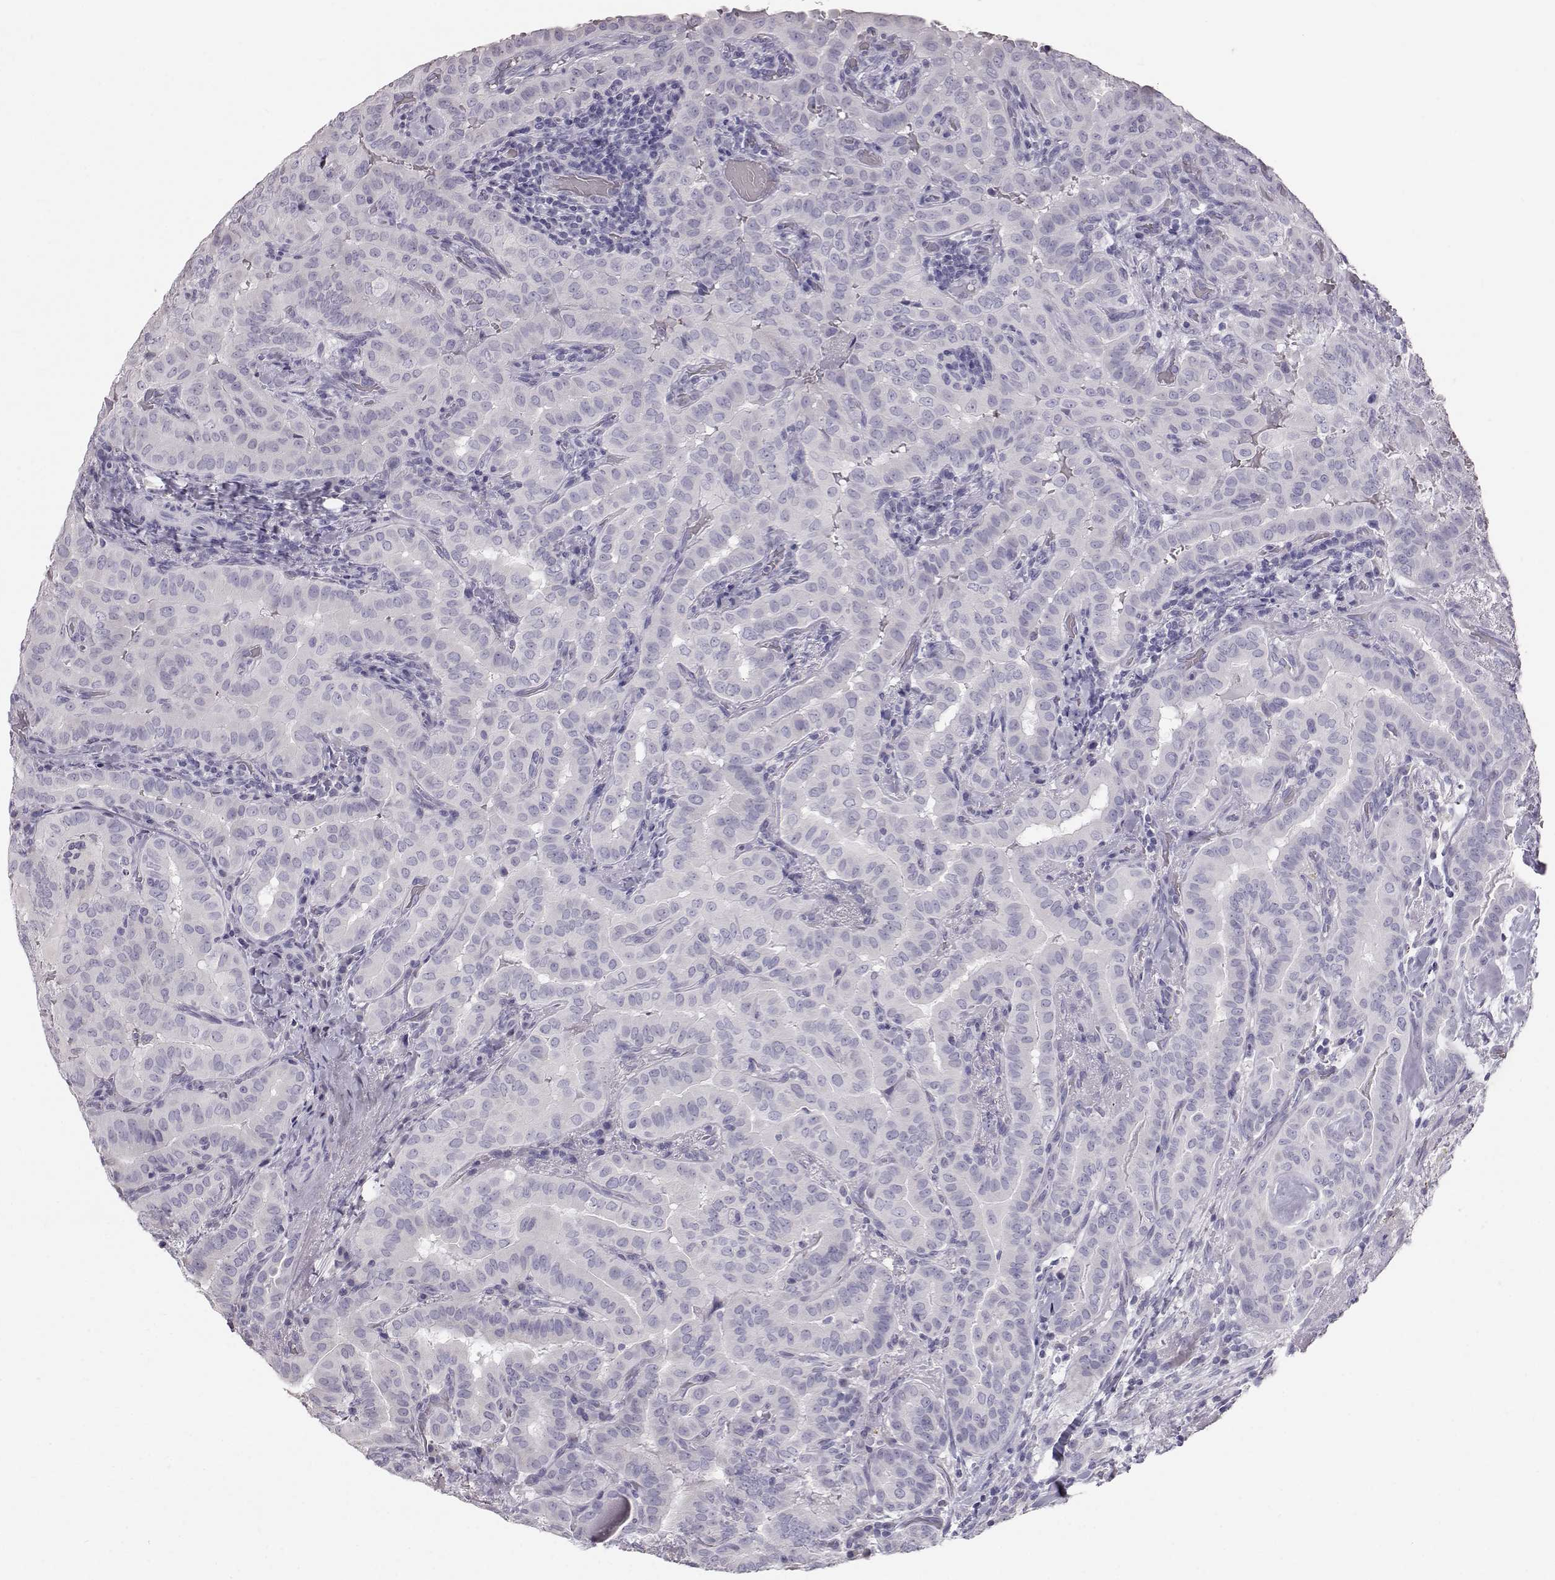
{"staining": {"intensity": "negative", "quantity": "none", "location": "none"}, "tissue": "thyroid cancer", "cell_type": "Tumor cells", "image_type": "cancer", "snomed": [{"axis": "morphology", "description": "Papillary adenocarcinoma, NOS"}, {"axis": "morphology", "description": "Papillary adenoma metastatic"}, {"axis": "topography", "description": "Thyroid gland"}], "caption": "An image of thyroid cancer (papillary adenocarcinoma) stained for a protein exhibits no brown staining in tumor cells.", "gene": "KRT33A", "patient": {"sex": "female", "age": 50}}